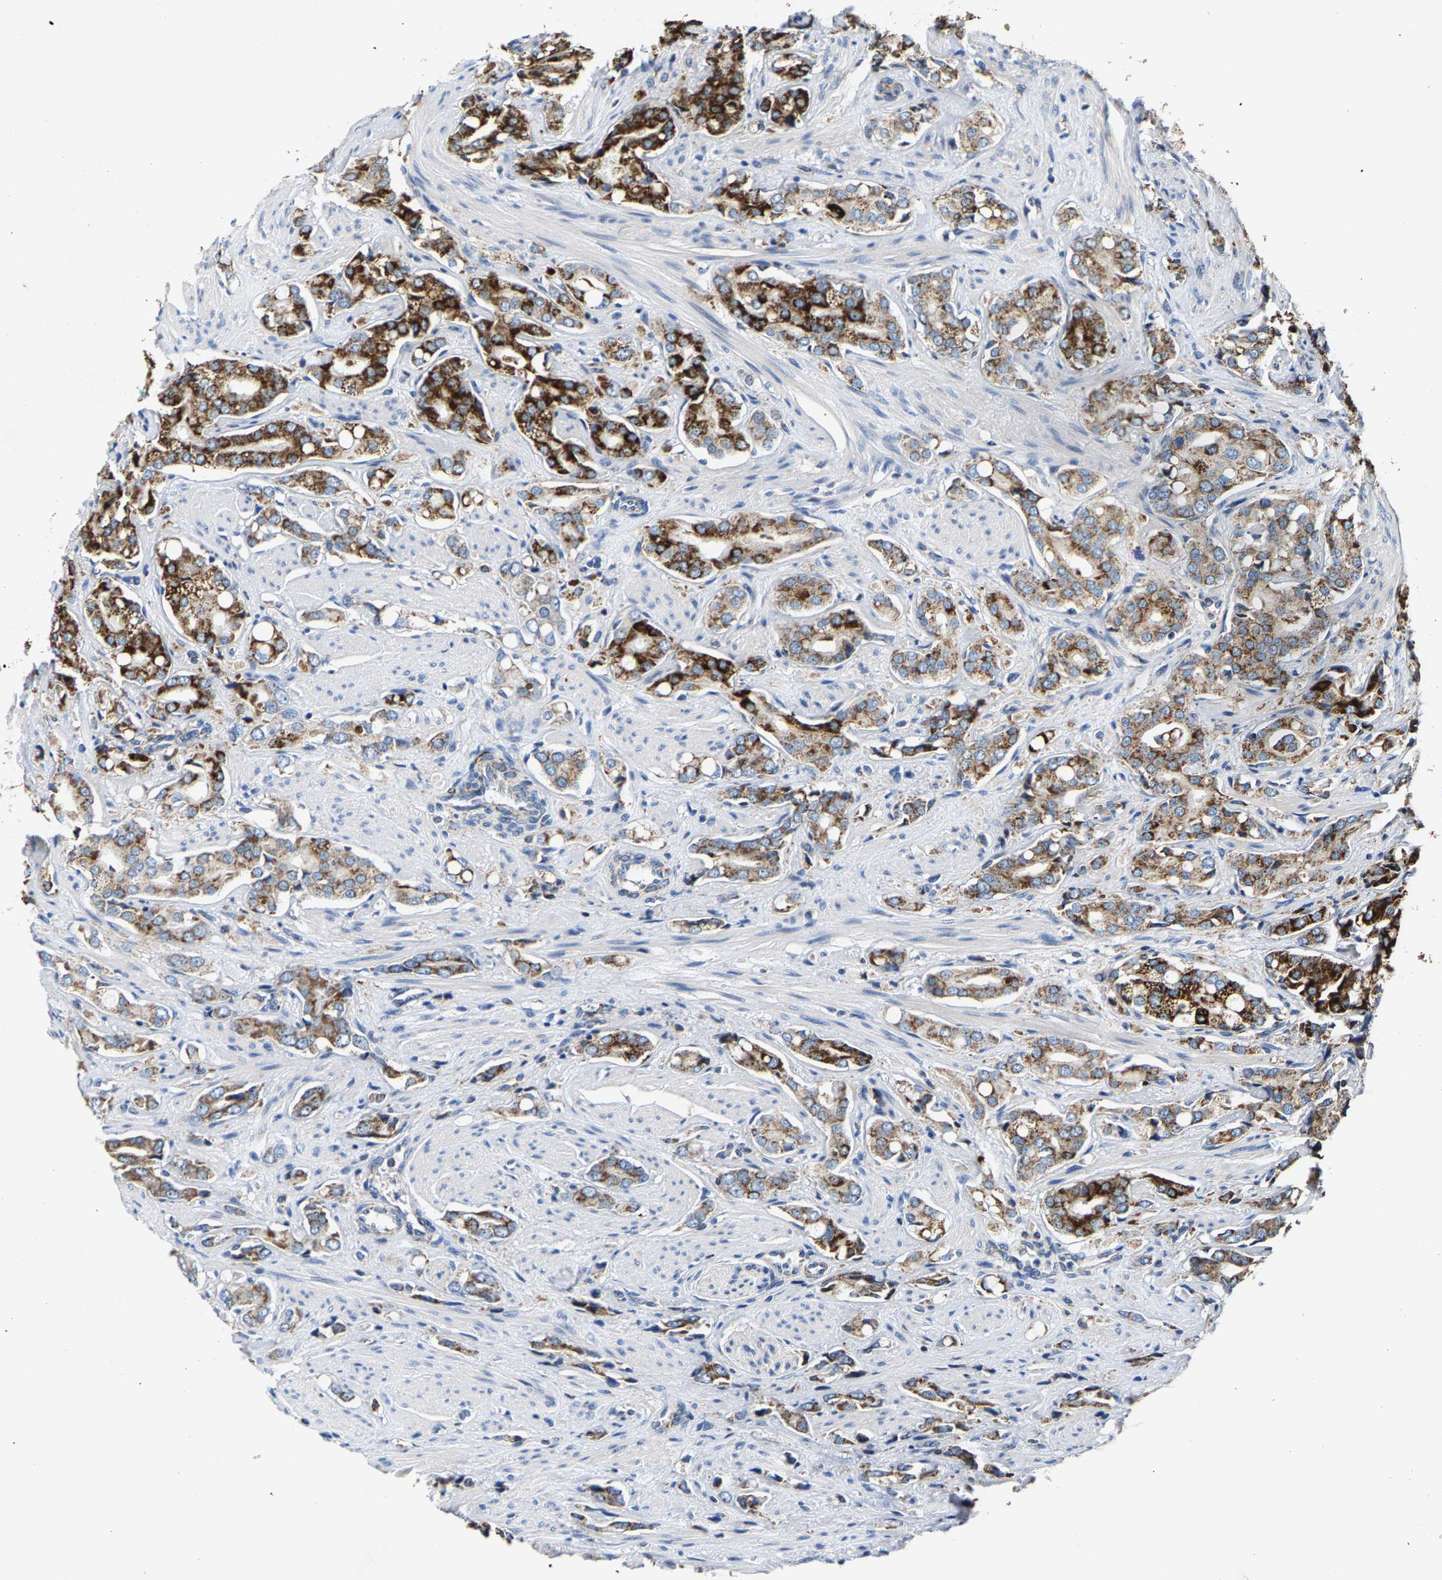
{"staining": {"intensity": "strong", "quantity": ">75%", "location": "cytoplasmic/membranous"}, "tissue": "prostate cancer", "cell_type": "Tumor cells", "image_type": "cancer", "snomed": [{"axis": "morphology", "description": "Adenocarcinoma, High grade"}, {"axis": "topography", "description": "Prostate"}], "caption": "Human adenocarcinoma (high-grade) (prostate) stained with a brown dye demonstrates strong cytoplasmic/membranous positive staining in about >75% of tumor cells.", "gene": "SHMT2", "patient": {"sex": "male", "age": 52}}